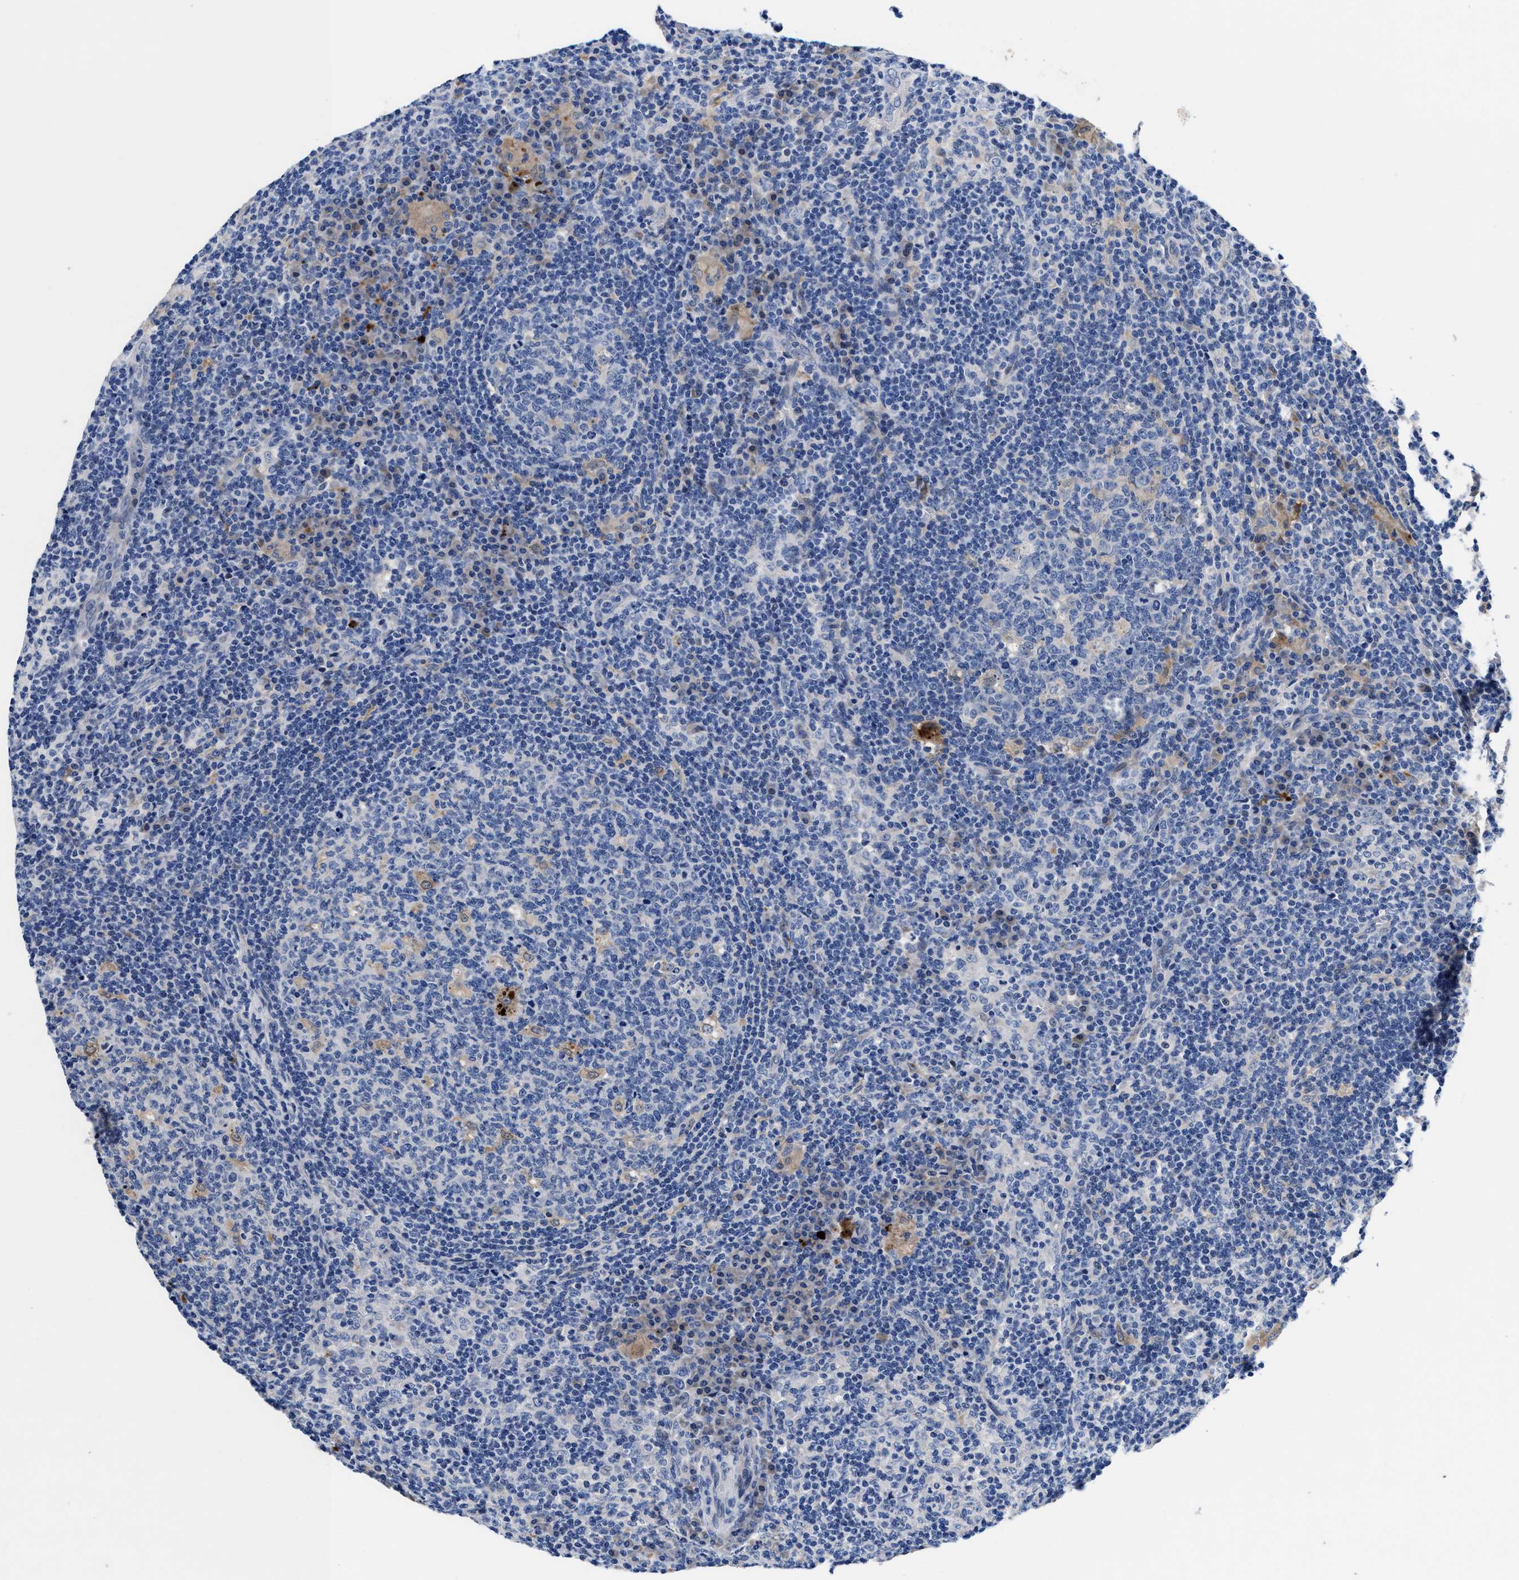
{"staining": {"intensity": "weak", "quantity": "<25%", "location": "cytoplasmic/membranous"}, "tissue": "lymph node", "cell_type": "Germinal center cells", "image_type": "normal", "snomed": [{"axis": "morphology", "description": "Normal tissue, NOS"}, {"axis": "morphology", "description": "Inflammation, NOS"}, {"axis": "topography", "description": "Lymph node"}], "caption": "The immunohistochemistry (IHC) micrograph has no significant staining in germinal center cells of lymph node.", "gene": "DHRS13", "patient": {"sex": "male", "age": 55}}